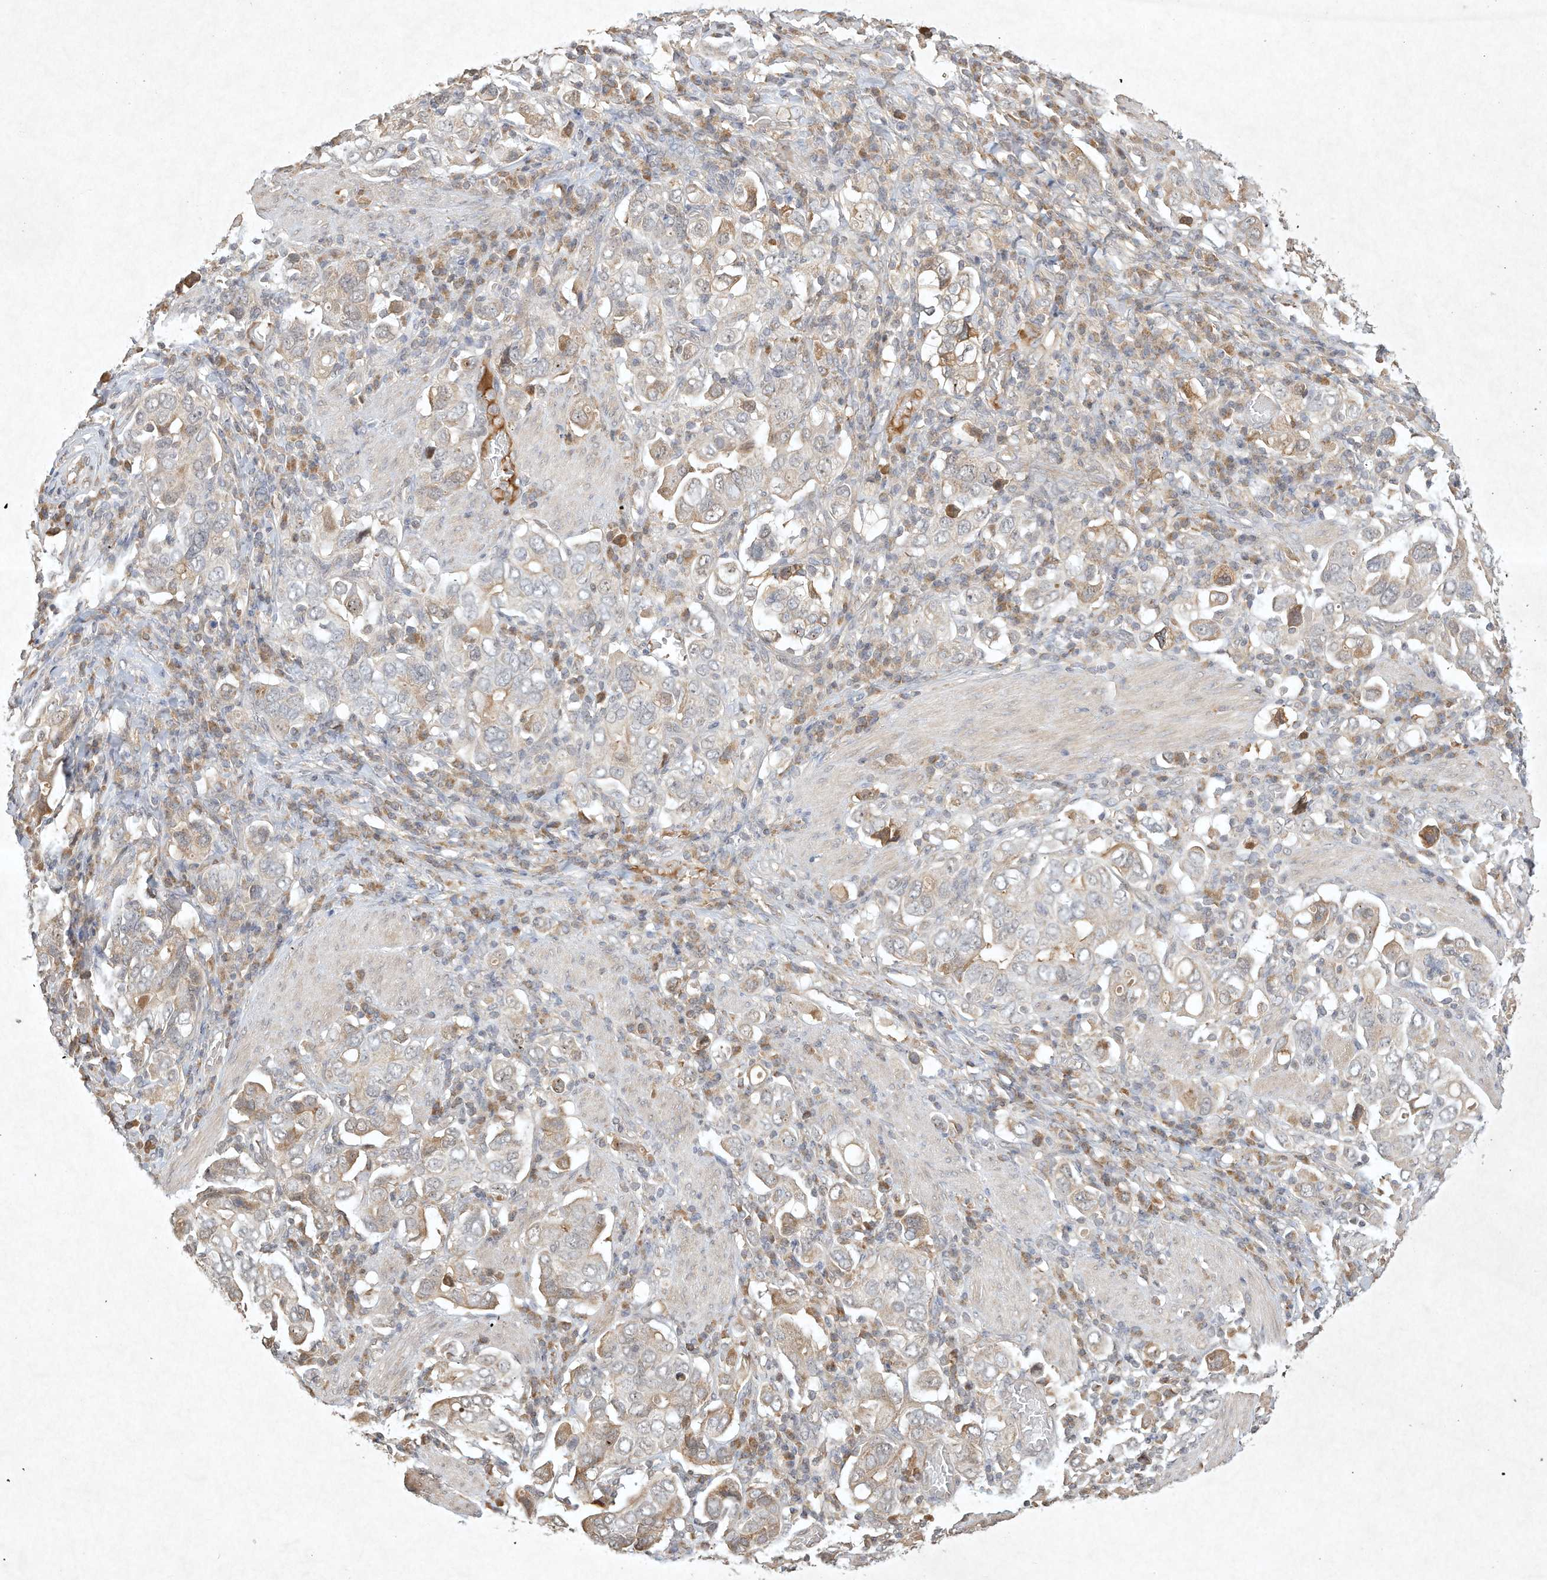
{"staining": {"intensity": "weak", "quantity": "<25%", "location": "cytoplasmic/membranous"}, "tissue": "stomach cancer", "cell_type": "Tumor cells", "image_type": "cancer", "snomed": [{"axis": "morphology", "description": "Adenocarcinoma, NOS"}, {"axis": "topography", "description": "Stomach, upper"}], "caption": "A high-resolution photomicrograph shows IHC staining of stomach adenocarcinoma, which shows no significant staining in tumor cells.", "gene": "BTRC", "patient": {"sex": "male", "age": 62}}